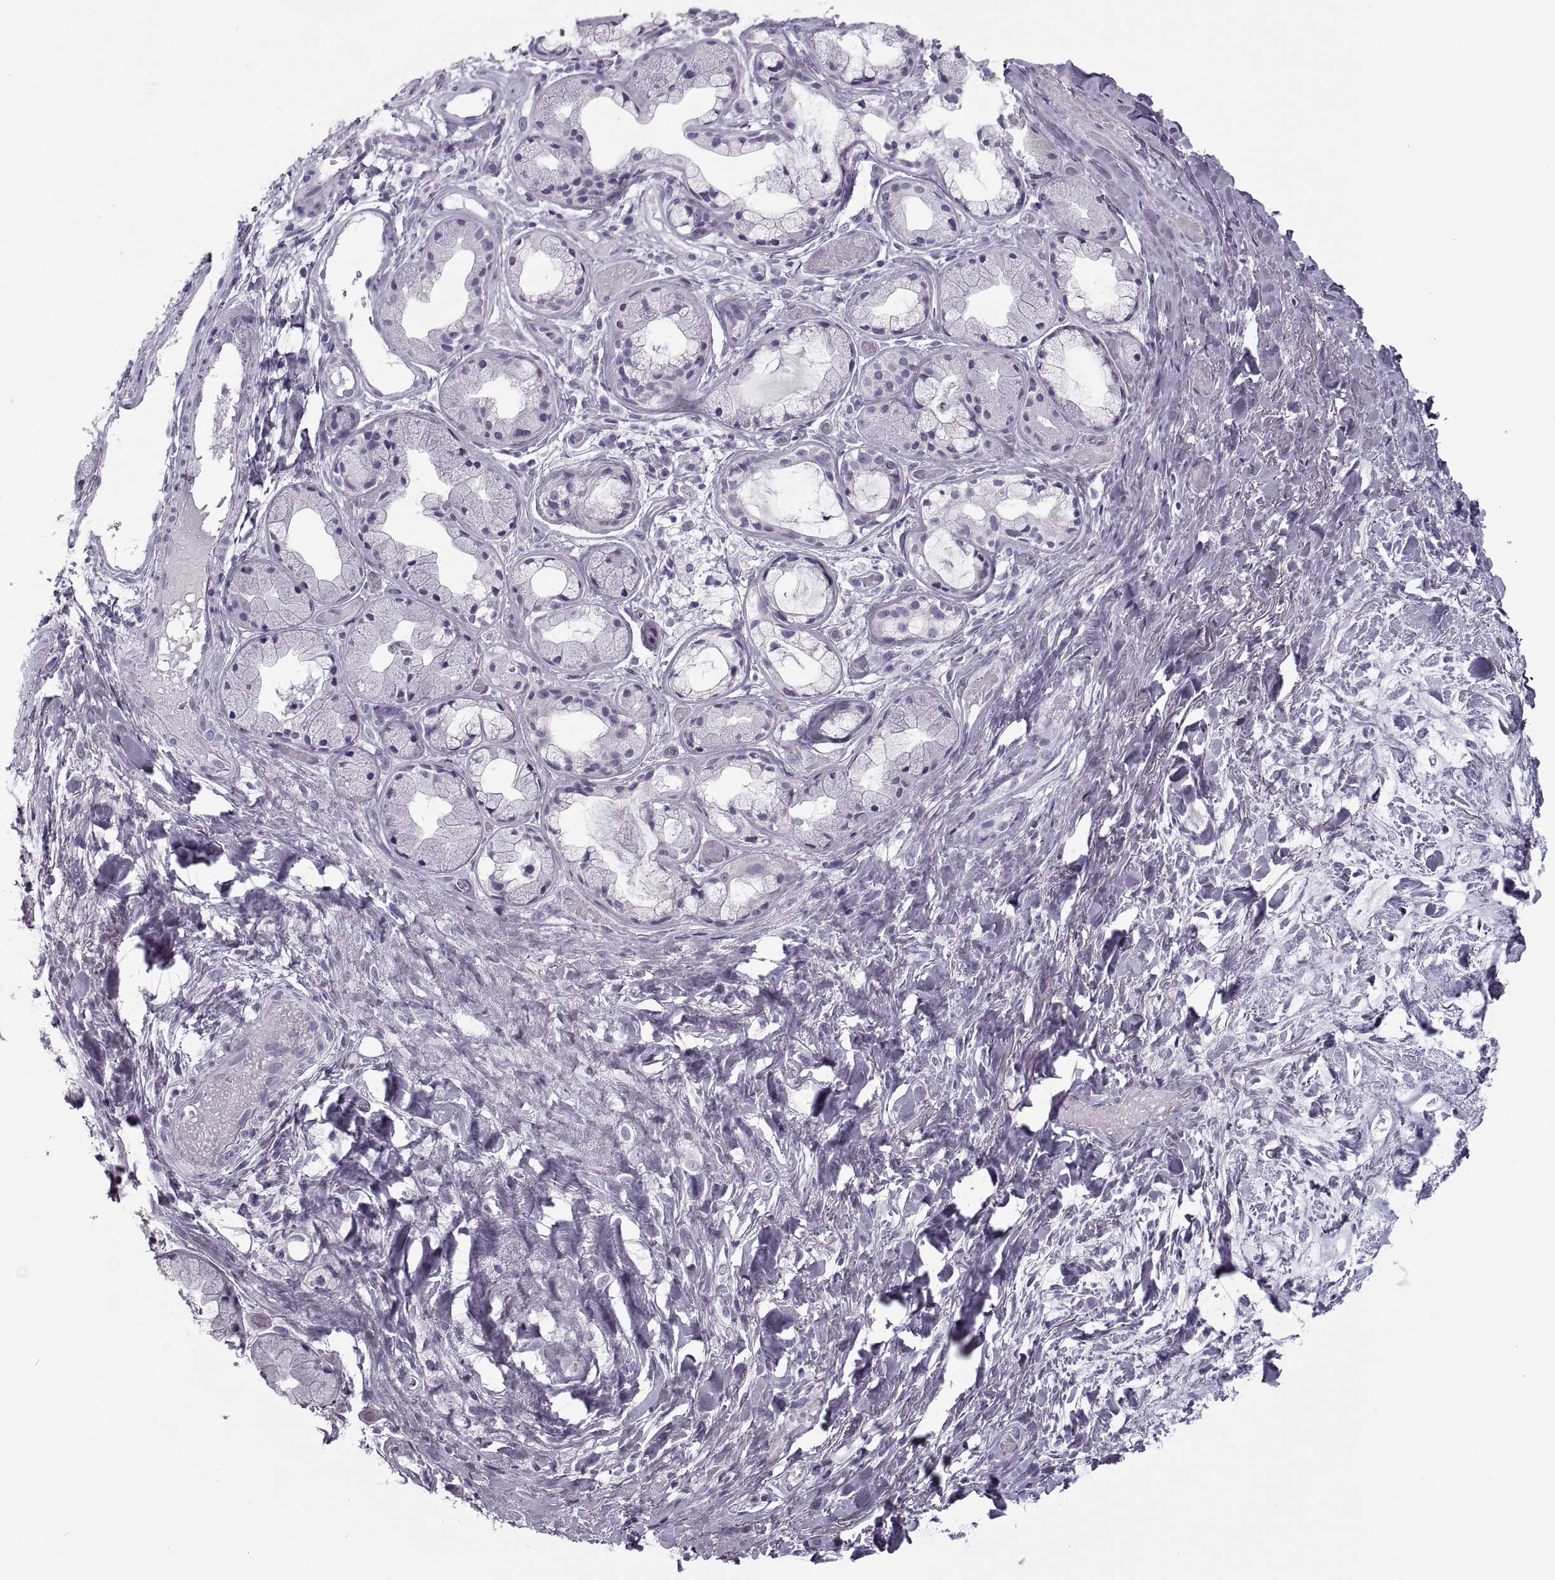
{"staining": {"intensity": "negative", "quantity": "none", "location": "none"}, "tissue": "soft tissue", "cell_type": "Chondrocytes", "image_type": "normal", "snomed": [{"axis": "morphology", "description": "Normal tissue, NOS"}, {"axis": "topography", "description": "Cartilage tissue"}], "caption": "IHC image of benign soft tissue: human soft tissue stained with DAB reveals no significant protein expression in chondrocytes.", "gene": "RLBP1", "patient": {"sex": "male", "age": 62}}